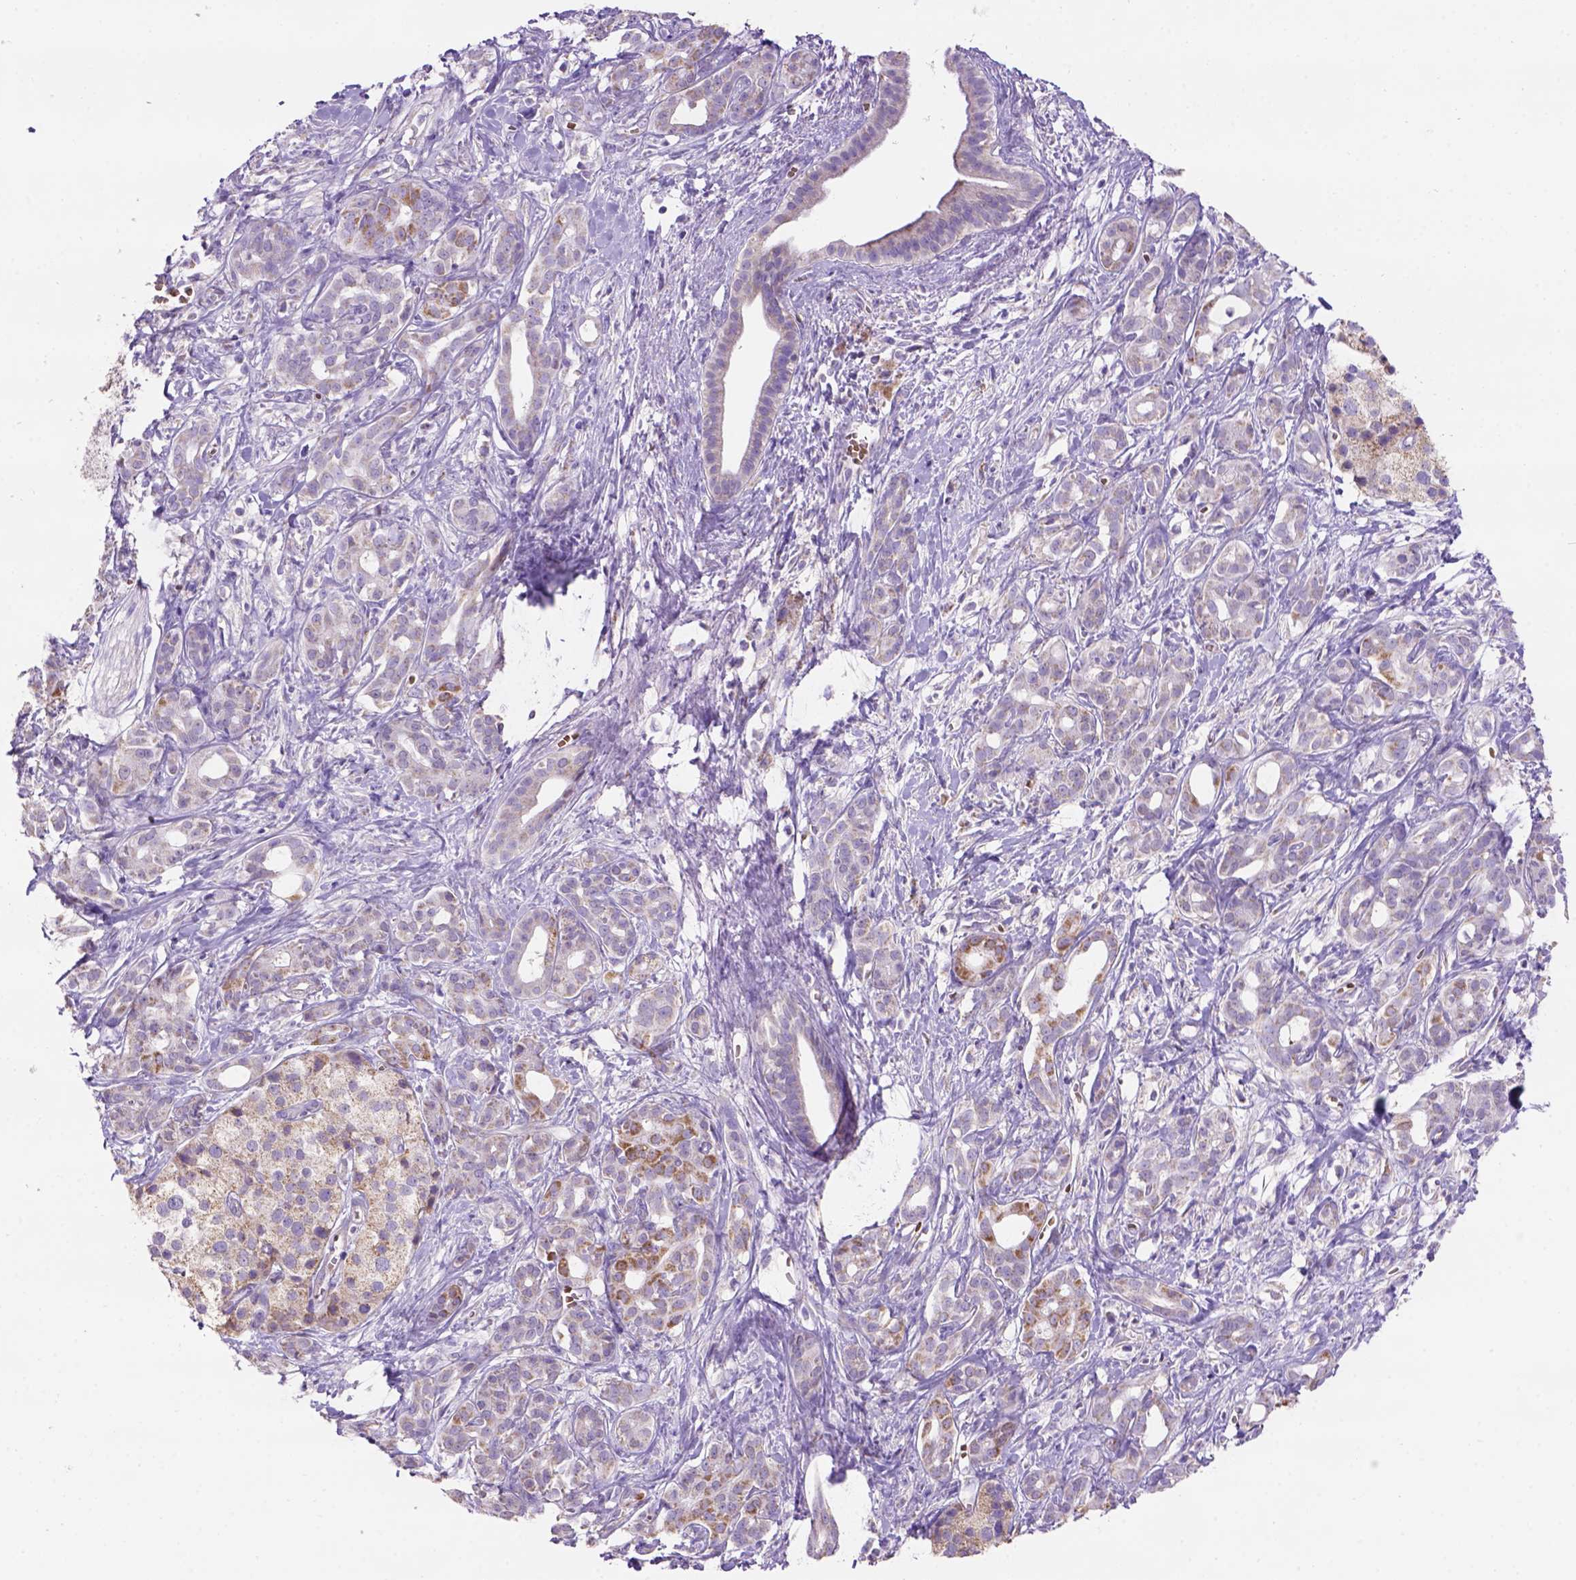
{"staining": {"intensity": "moderate", "quantity": "<25%", "location": "cytoplasmic/membranous"}, "tissue": "pancreatic cancer", "cell_type": "Tumor cells", "image_type": "cancer", "snomed": [{"axis": "morphology", "description": "Adenocarcinoma, NOS"}, {"axis": "topography", "description": "Pancreas"}], "caption": "A histopathology image showing moderate cytoplasmic/membranous expression in about <25% of tumor cells in pancreatic cancer (adenocarcinoma), as visualized by brown immunohistochemical staining.", "gene": "L2HGDH", "patient": {"sex": "male", "age": 61}}